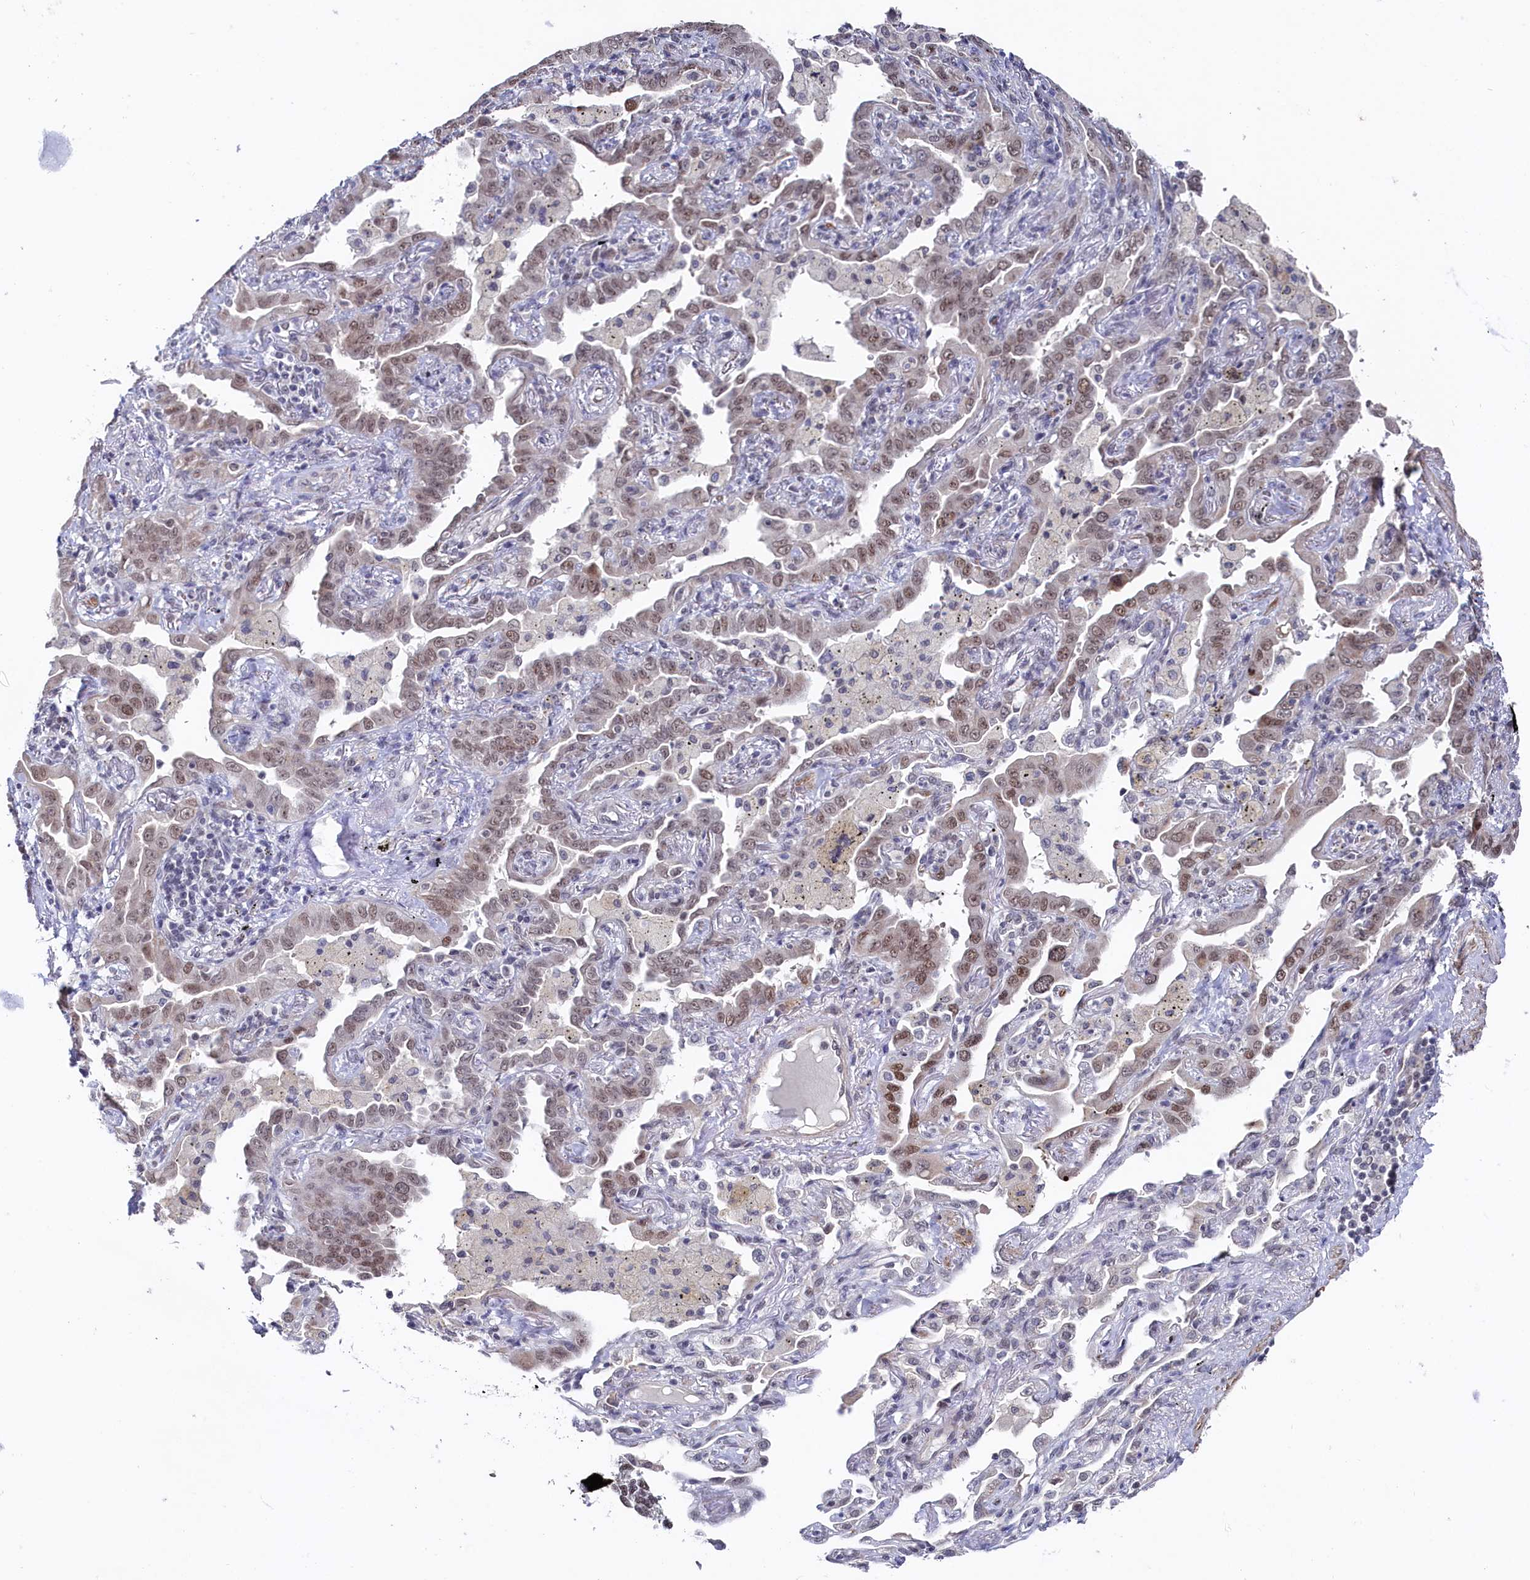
{"staining": {"intensity": "moderate", "quantity": "25%-75%", "location": "nuclear"}, "tissue": "lung cancer", "cell_type": "Tumor cells", "image_type": "cancer", "snomed": [{"axis": "morphology", "description": "Adenocarcinoma, NOS"}, {"axis": "topography", "description": "Lung"}], "caption": "Lung adenocarcinoma stained for a protein (brown) shows moderate nuclear positive expression in approximately 25%-75% of tumor cells.", "gene": "TIGD4", "patient": {"sex": "male", "age": 67}}